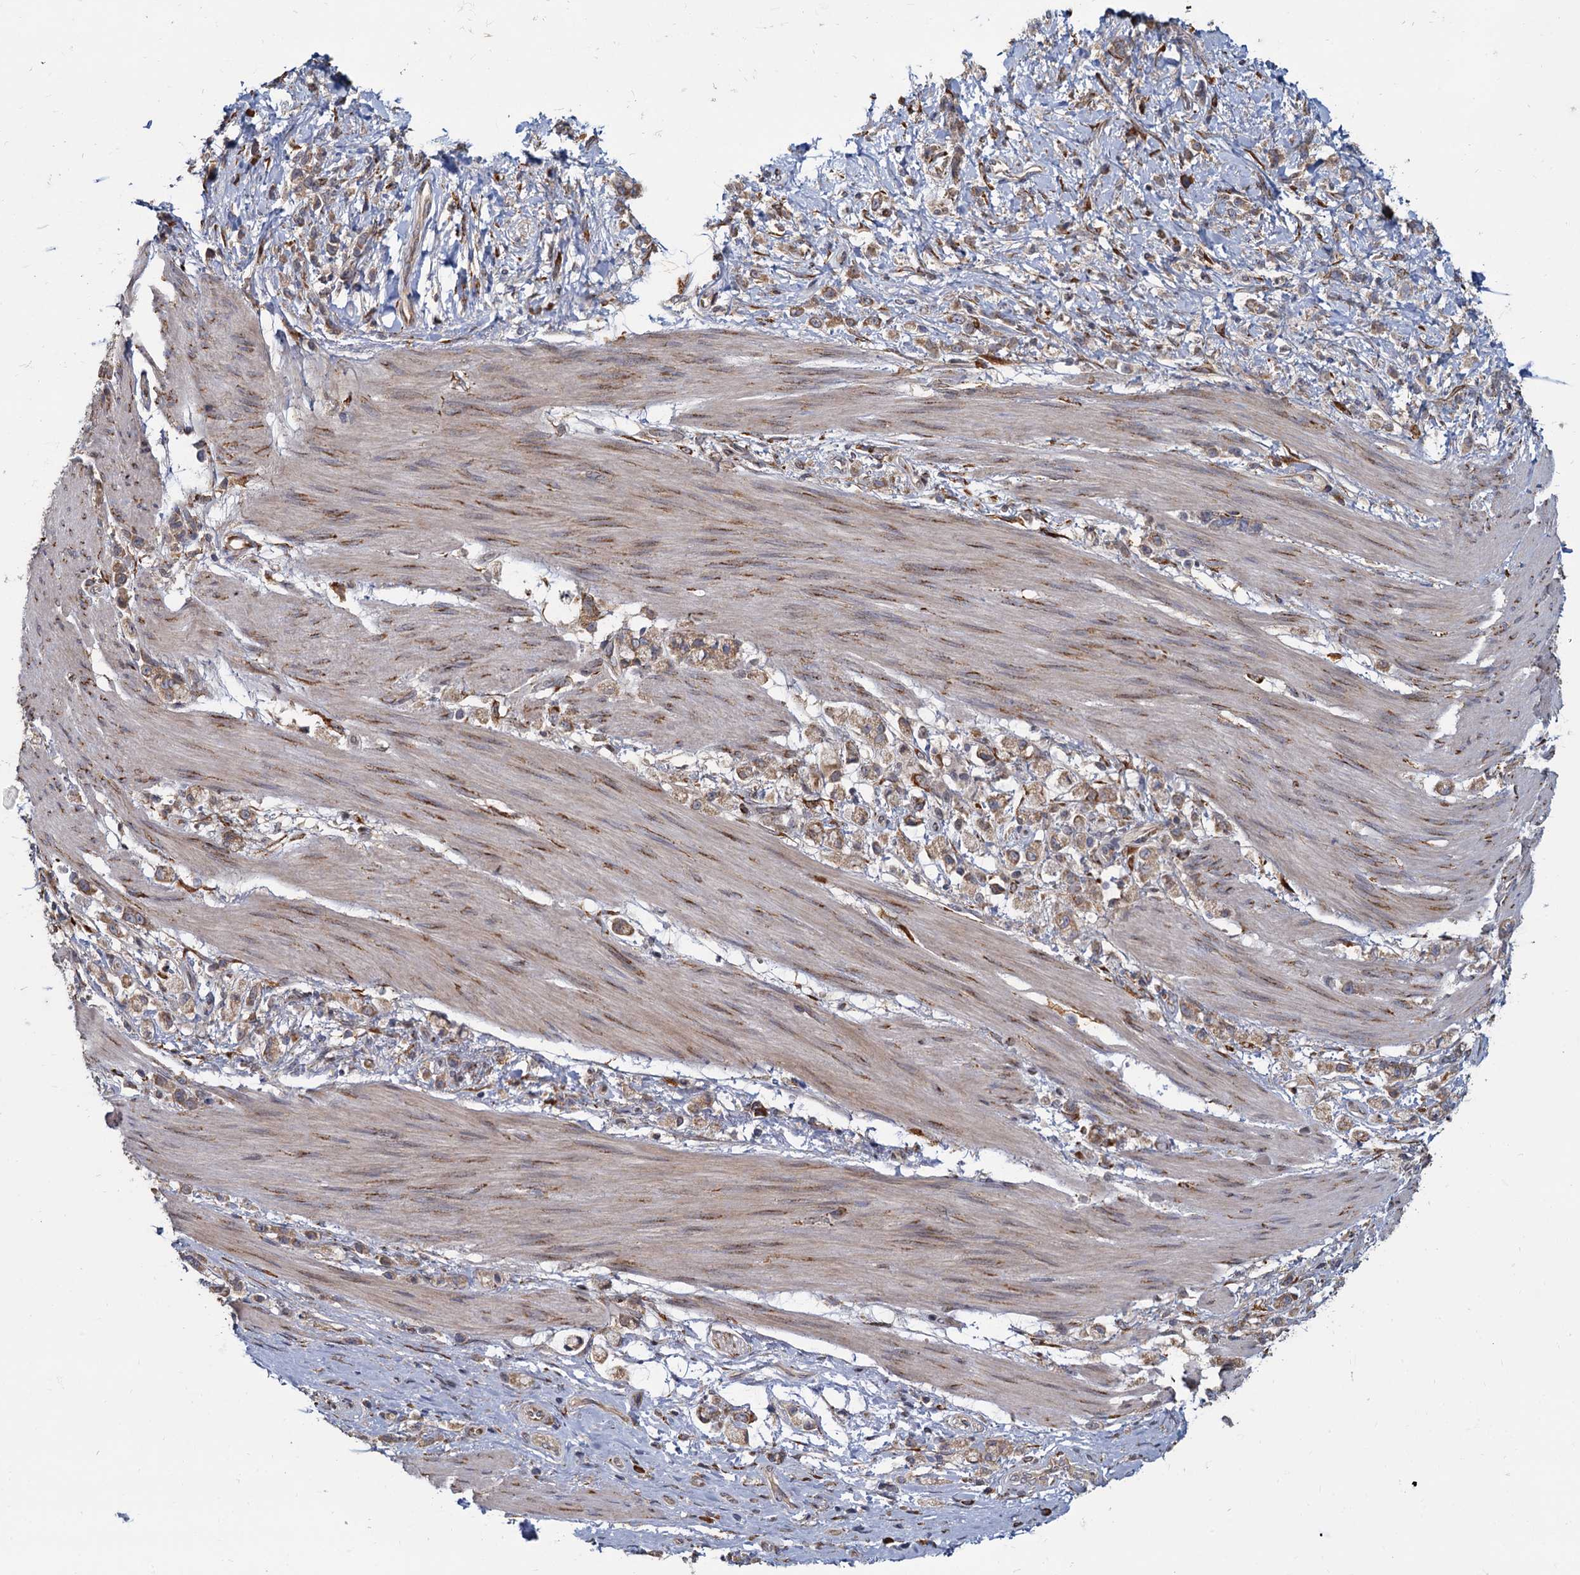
{"staining": {"intensity": "moderate", "quantity": ">75%", "location": "cytoplasmic/membranous"}, "tissue": "stomach cancer", "cell_type": "Tumor cells", "image_type": "cancer", "snomed": [{"axis": "morphology", "description": "Adenocarcinoma, NOS"}, {"axis": "topography", "description": "Stomach"}], "caption": "An immunohistochemistry (IHC) histopathology image of tumor tissue is shown. Protein staining in brown shows moderate cytoplasmic/membranous positivity in stomach cancer (adenocarcinoma) within tumor cells. The protein of interest is stained brown, and the nuclei are stained in blue (DAB IHC with brightfield microscopy, high magnification).", "gene": "LRRC51", "patient": {"sex": "female", "age": 60}}